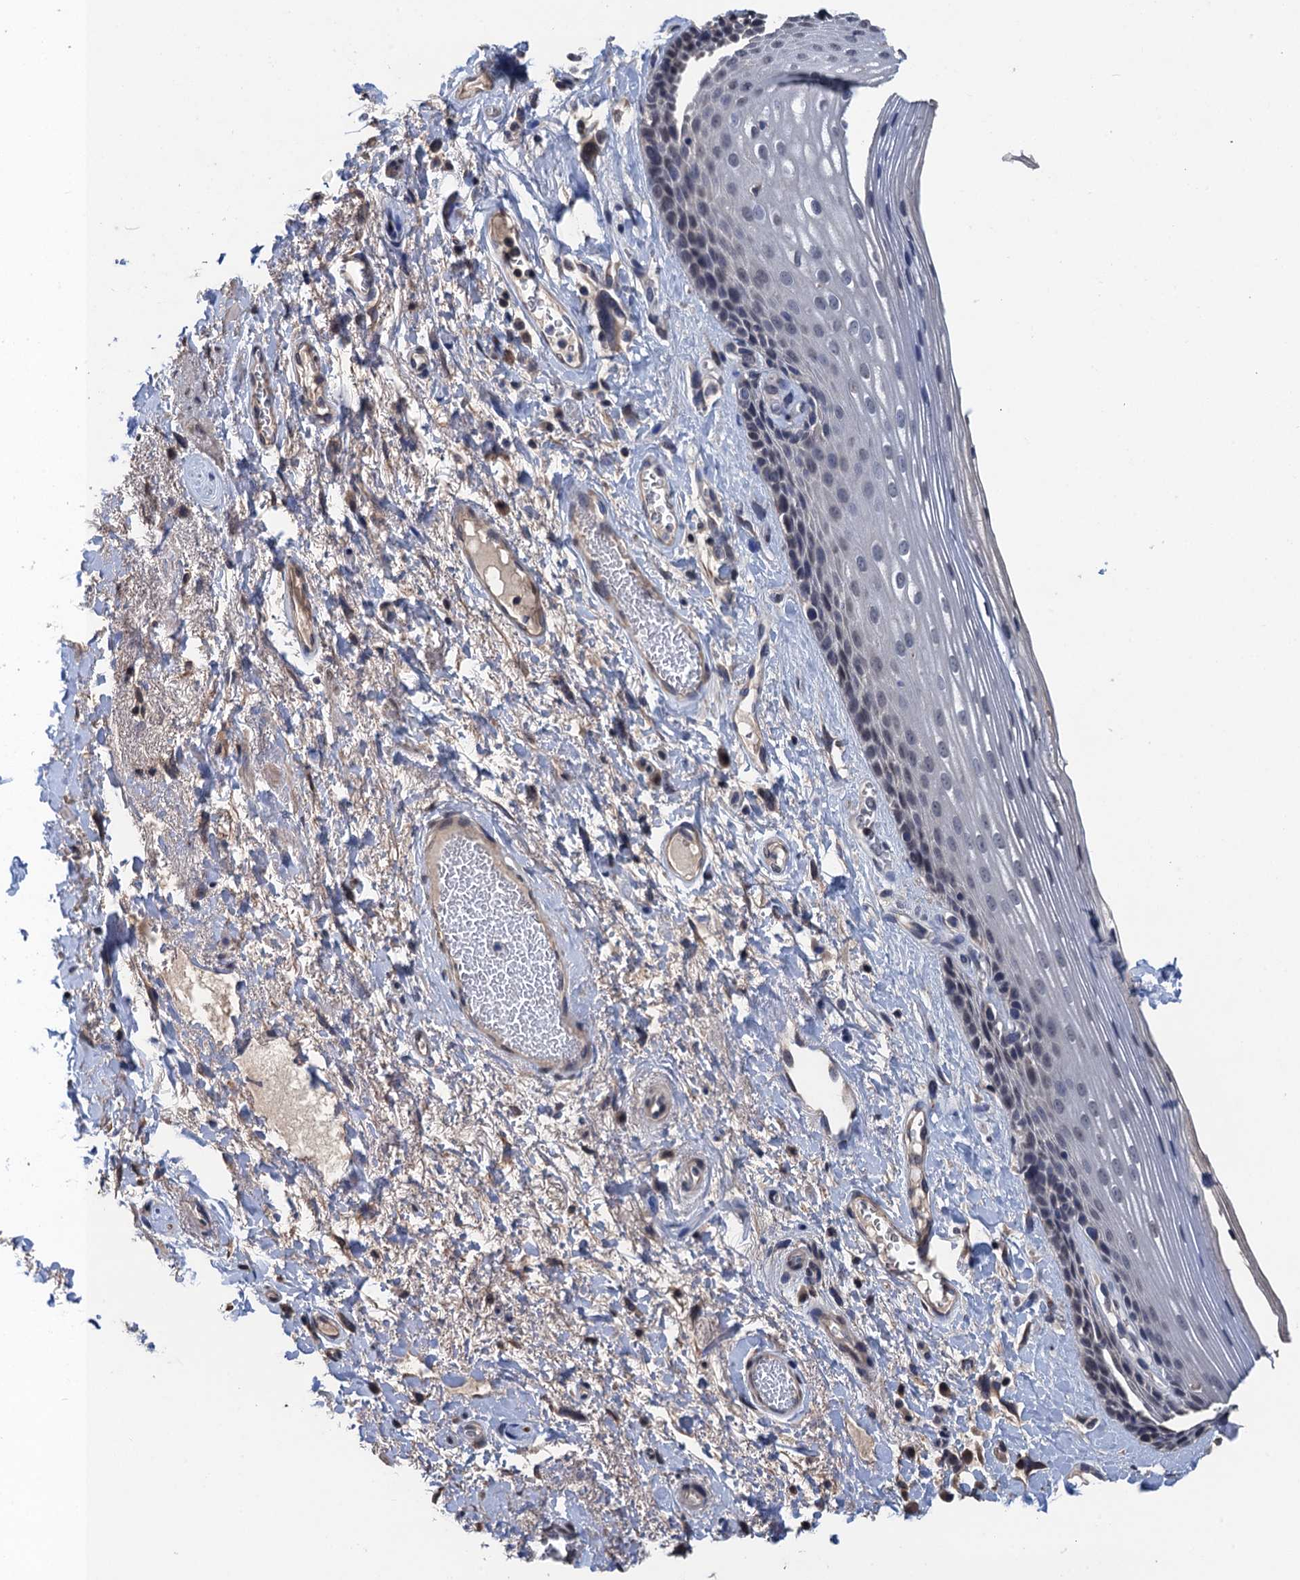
{"staining": {"intensity": "moderate", "quantity": "<25%", "location": "cytoplasmic/membranous"}, "tissue": "skin", "cell_type": "Epidermal cells", "image_type": "normal", "snomed": [{"axis": "morphology", "description": "Normal tissue, NOS"}, {"axis": "topography", "description": "Anal"}], "caption": "A brown stain shows moderate cytoplasmic/membranous expression of a protein in epidermal cells of benign human skin.", "gene": "ART5", "patient": {"sex": "male", "age": 69}}